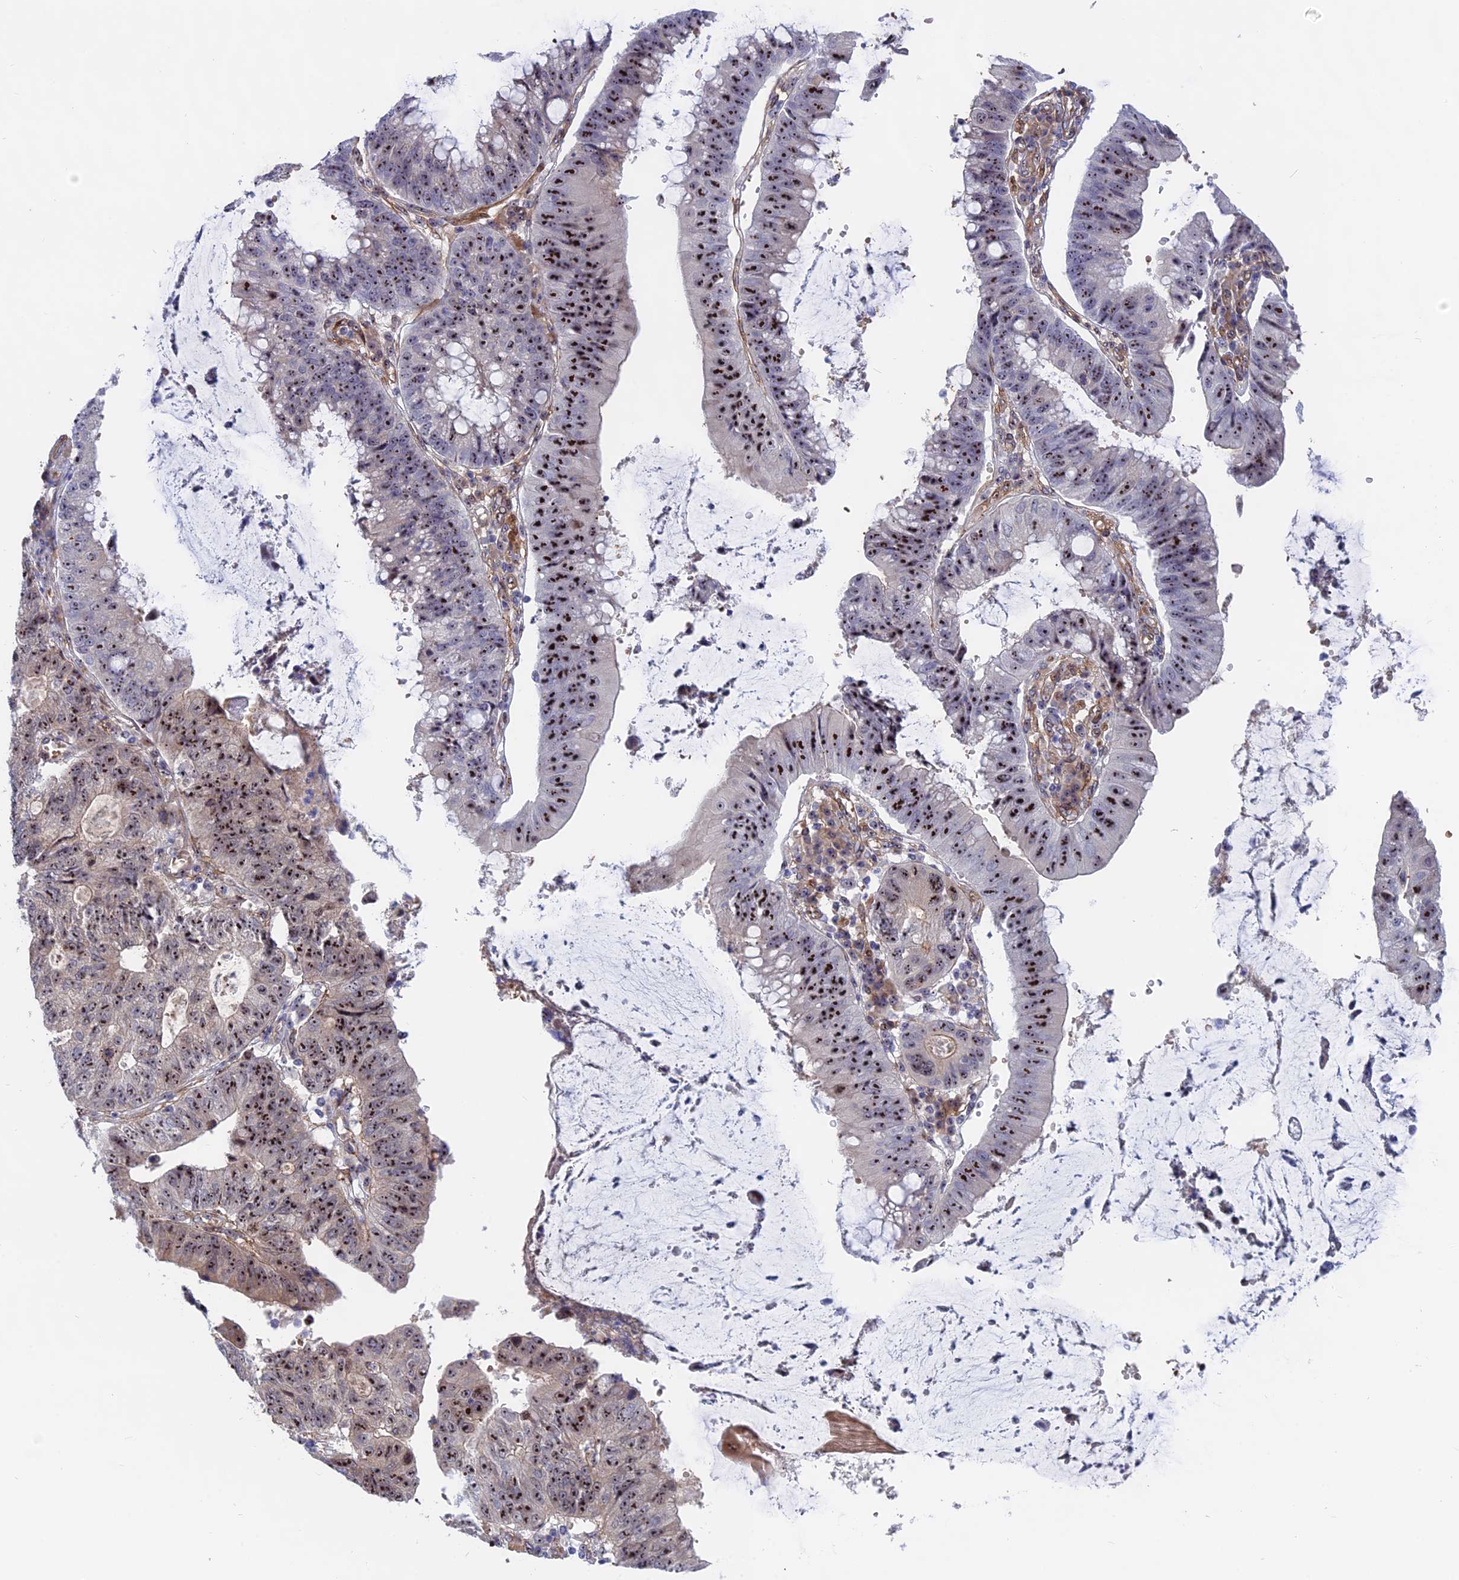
{"staining": {"intensity": "strong", "quantity": ">75%", "location": "nuclear"}, "tissue": "stomach cancer", "cell_type": "Tumor cells", "image_type": "cancer", "snomed": [{"axis": "morphology", "description": "Adenocarcinoma, NOS"}, {"axis": "topography", "description": "Stomach"}], "caption": "Approximately >75% of tumor cells in stomach cancer (adenocarcinoma) exhibit strong nuclear protein expression as visualized by brown immunohistochemical staining.", "gene": "DBNDD1", "patient": {"sex": "male", "age": 59}}